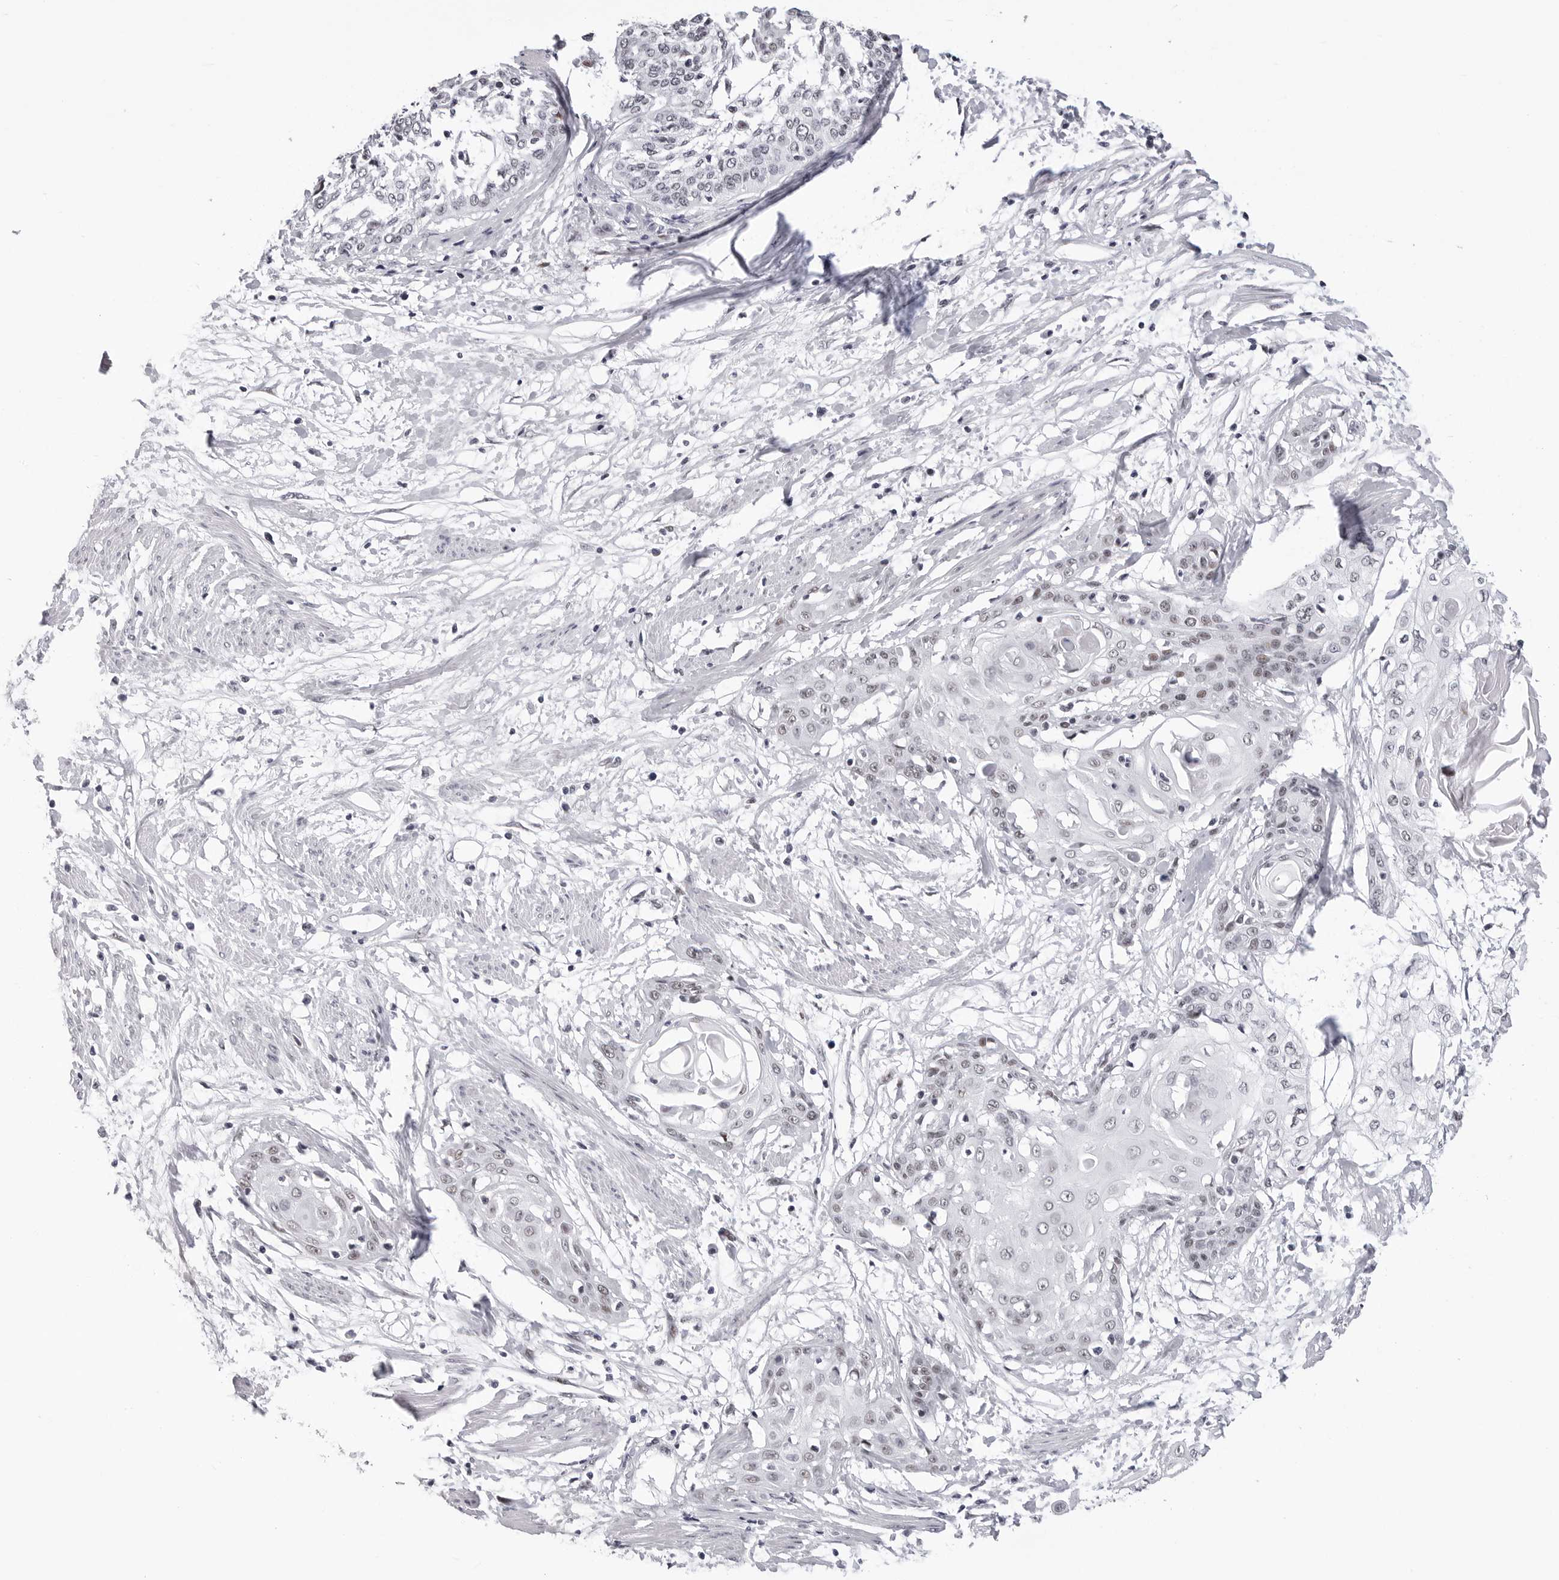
{"staining": {"intensity": "weak", "quantity": "<25%", "location": "nuclear"}, "tissue": "cervical cancer", "cell_type": "Tumor cells", "image_type": "cancer", "snomed": [{"axis": "morphology", "description": "Squamous cell carcinoma, NOS"}, {"axis": "topography", "description": "Cervix"}], "caption": "A high-resolution histopathology image shows immunohistochemistry (IHC) staining of cervical cancer, which displays no significant expression in tumor cells. Nuclei are stained in blue.", "gene": "SF3B4", "patient": {"sex": "female", "age": 57}}